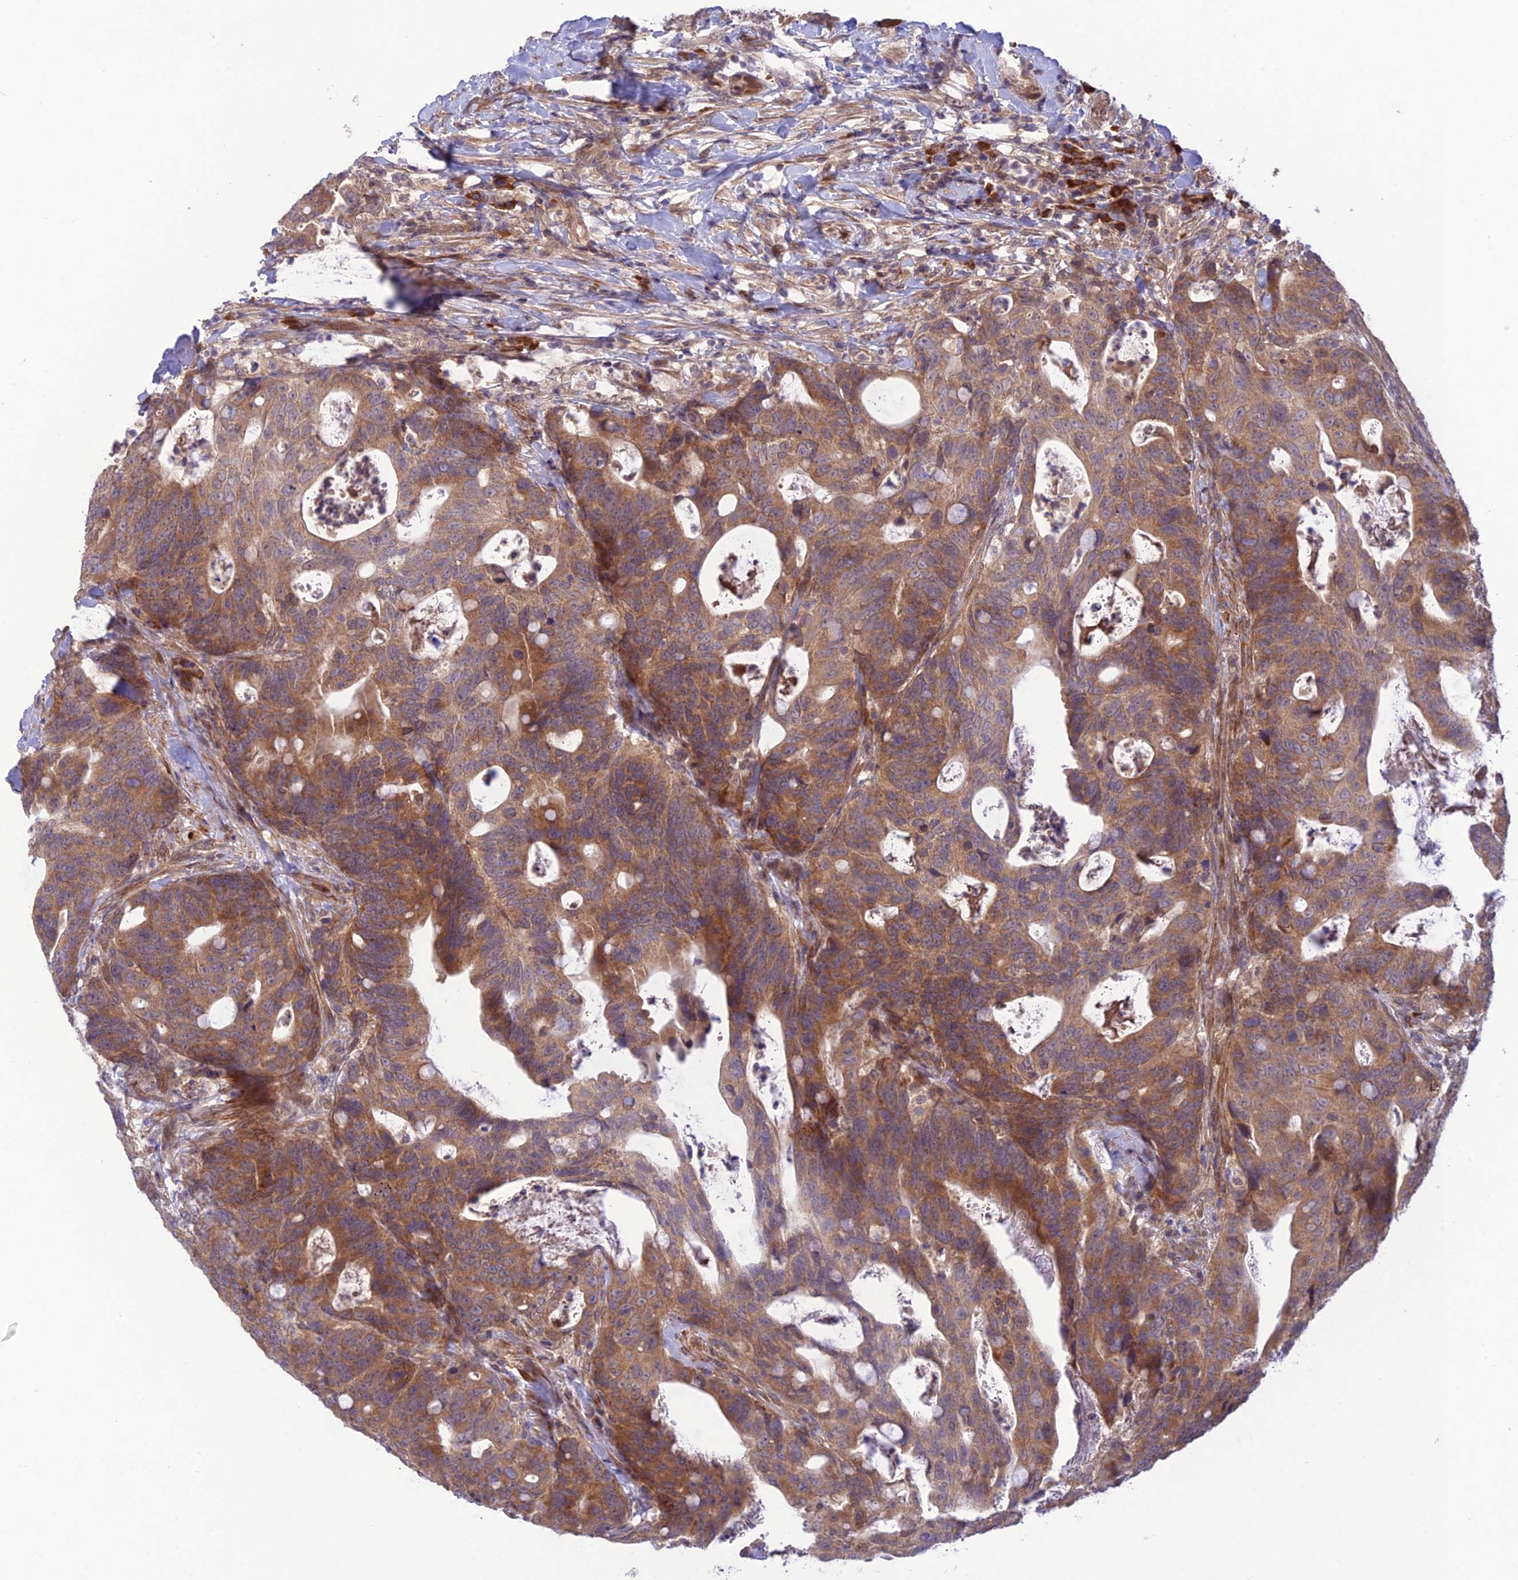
{"staining": {"intensity": "moderate", "quantity": ">75%", "location": "cytoplasmic/membranous"}, "tissue": "colorectal cancer", "cell_type": "Tumor cells", "image_type": "cancer", "snomed": [{"axis": "morphology", "description": "Adenocarcinoma, NOS"}, {"axis": "topography", "description": "Colon"}], "caption": "The micrograph shows a brown stain indicating the presence of a protein in the cytoplasmic/membranous of tumor cells in colorectal adenocarcinoma. (IHC, brightfield microscopy, high magnification).", "gene": "UROS", "patient": {"sex": "female", "age": 82}}